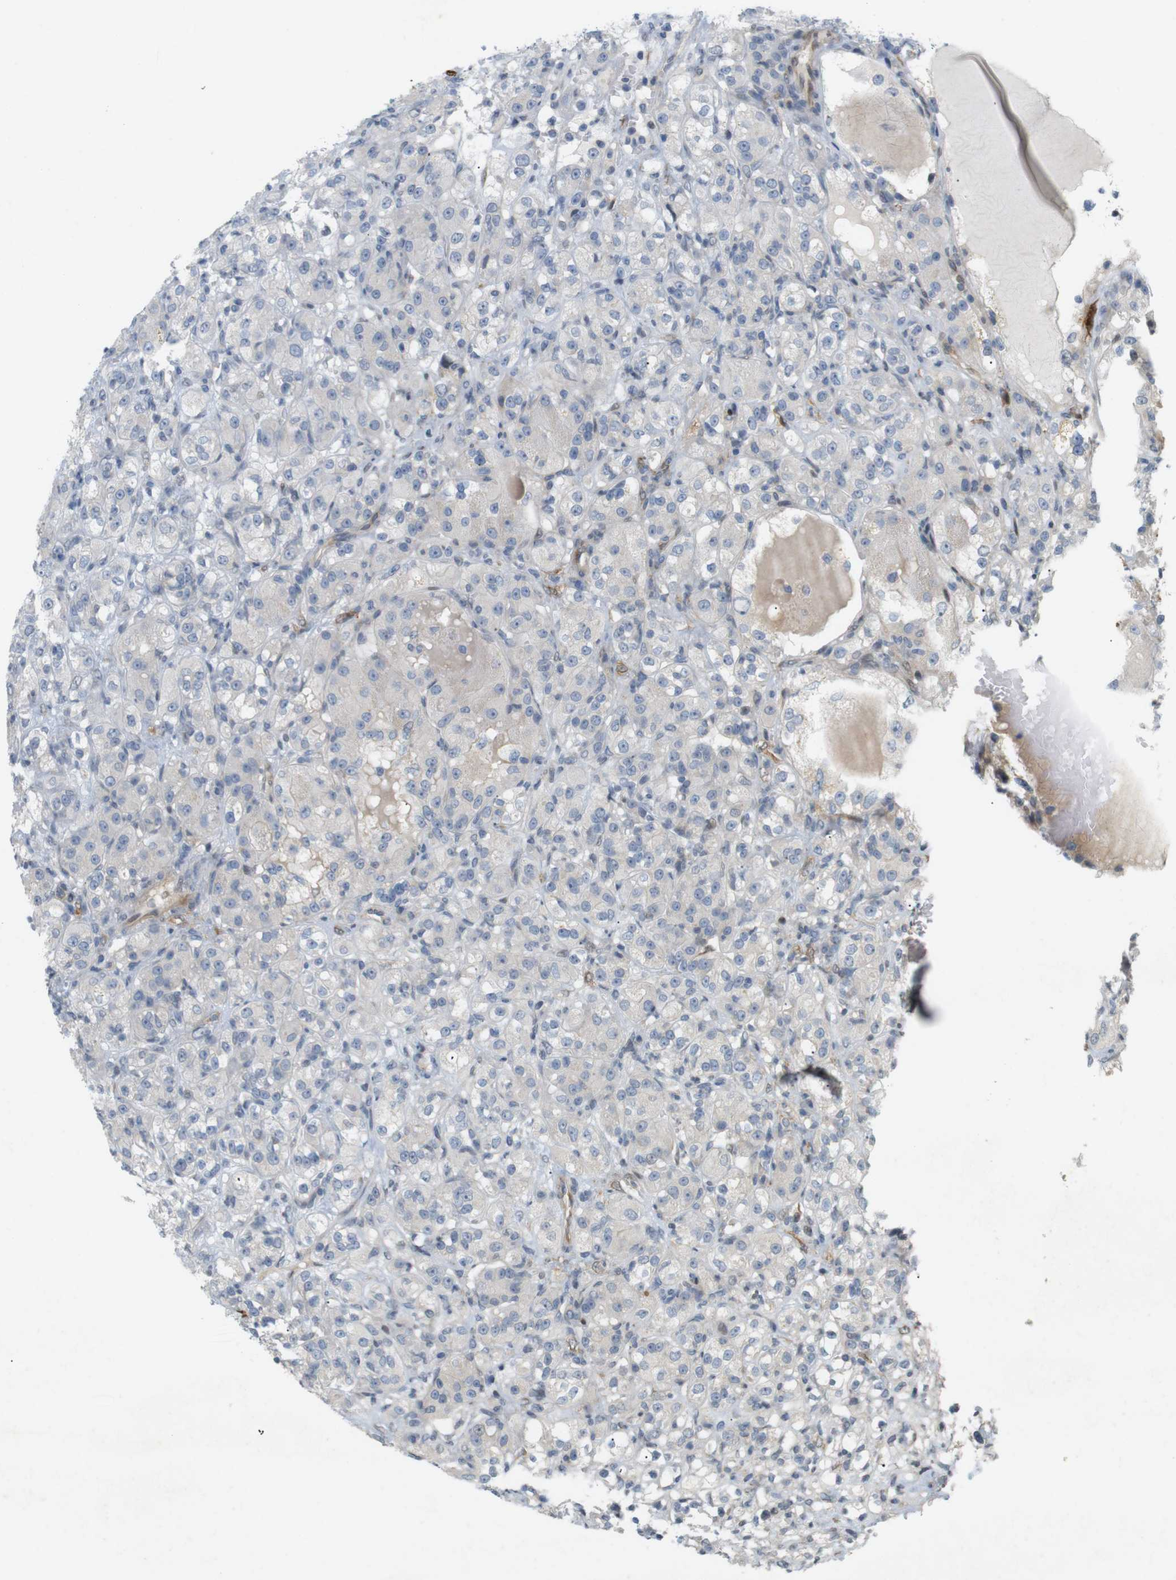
{"staining": {"intensity": "negative", "quantity": "none", "location": "none"}, "tissue": "renal cancer", "cell_type": "Tumor cells", "image_type": "cancer", "snomed": [{"axis": "morphology", "description": "Normal tissue, NOS"}, {"axis": "morphology", "description": "Adenocarcinoma, NOS"}, {"axis": "topography", "description": "Kidney"}], "caption": "This is an IHC image of renal cancer (adenocarcinoma). There is no expression in tumor cells.", "gene": "PPP1R14A", "patient": {"sex": "male", "age": 61}}